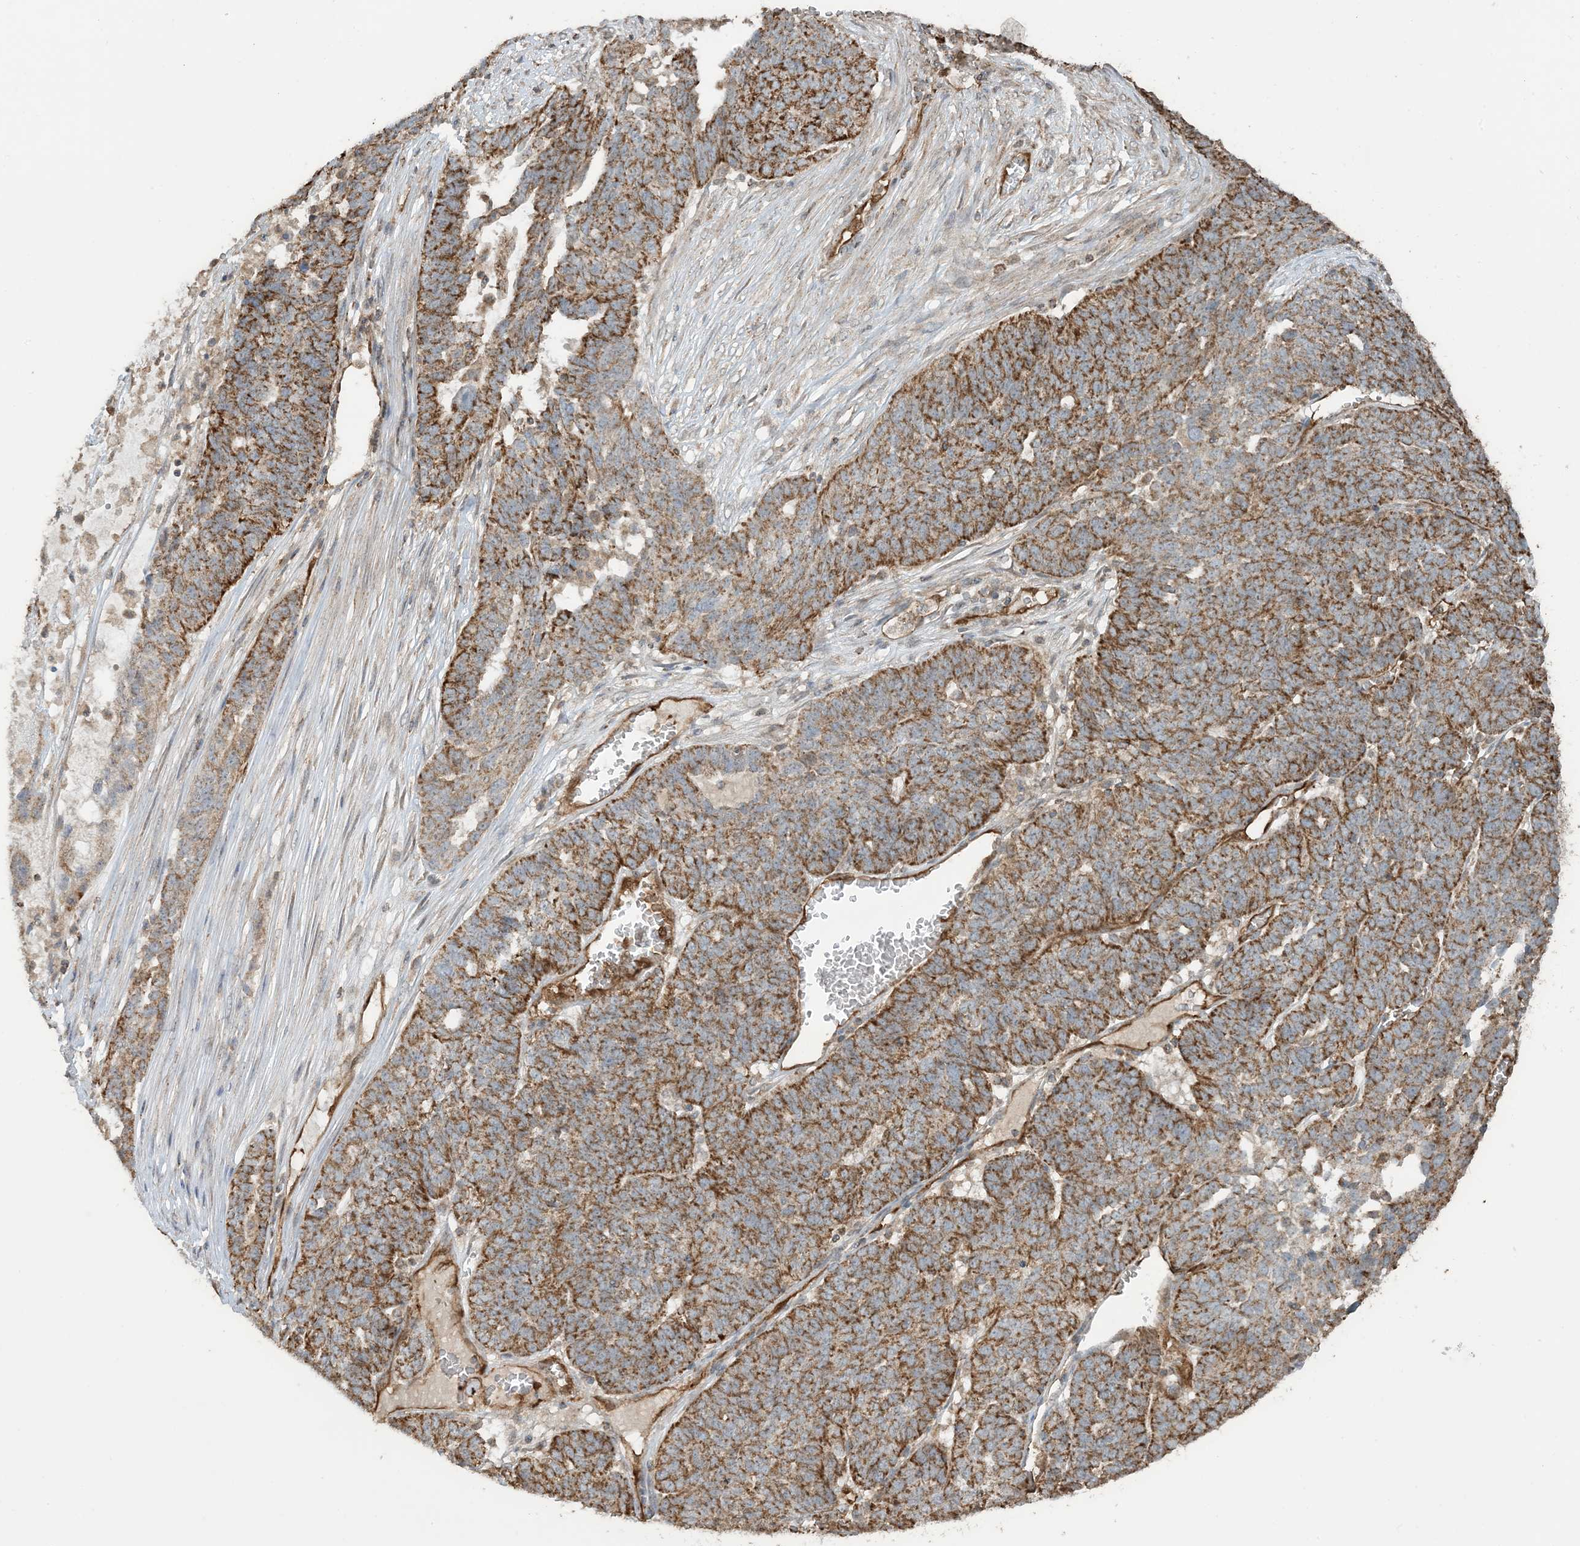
{"staining": {"intensity": "moderate", "quantity": ">75%", "location": "cytoplasmic/membranous"}, "tissue": "ovarian cancer", "cell_type": "Tumor cells", "image_type": "cancer", "snomed": [{"axis": "morphology", "description": "Cystadenocarcinoma, serous, NOS"}, {"axis": "topography", "description": "Ovary"}], "caption": "Immunohistochemistry photomicrograph of neoplastic tissue: ovarian cancer (serous cystadenocarcinoma) stained using immunohistochemistry (IHC) shows medium levels of moderate protein expression localized specifically in the cytoplasmic/membranous of tumor cells, appearing as a cytoplasmic/membranous brown color.", "gene": "PPM1F", "patient": {"sex": "female", "age": 59}}